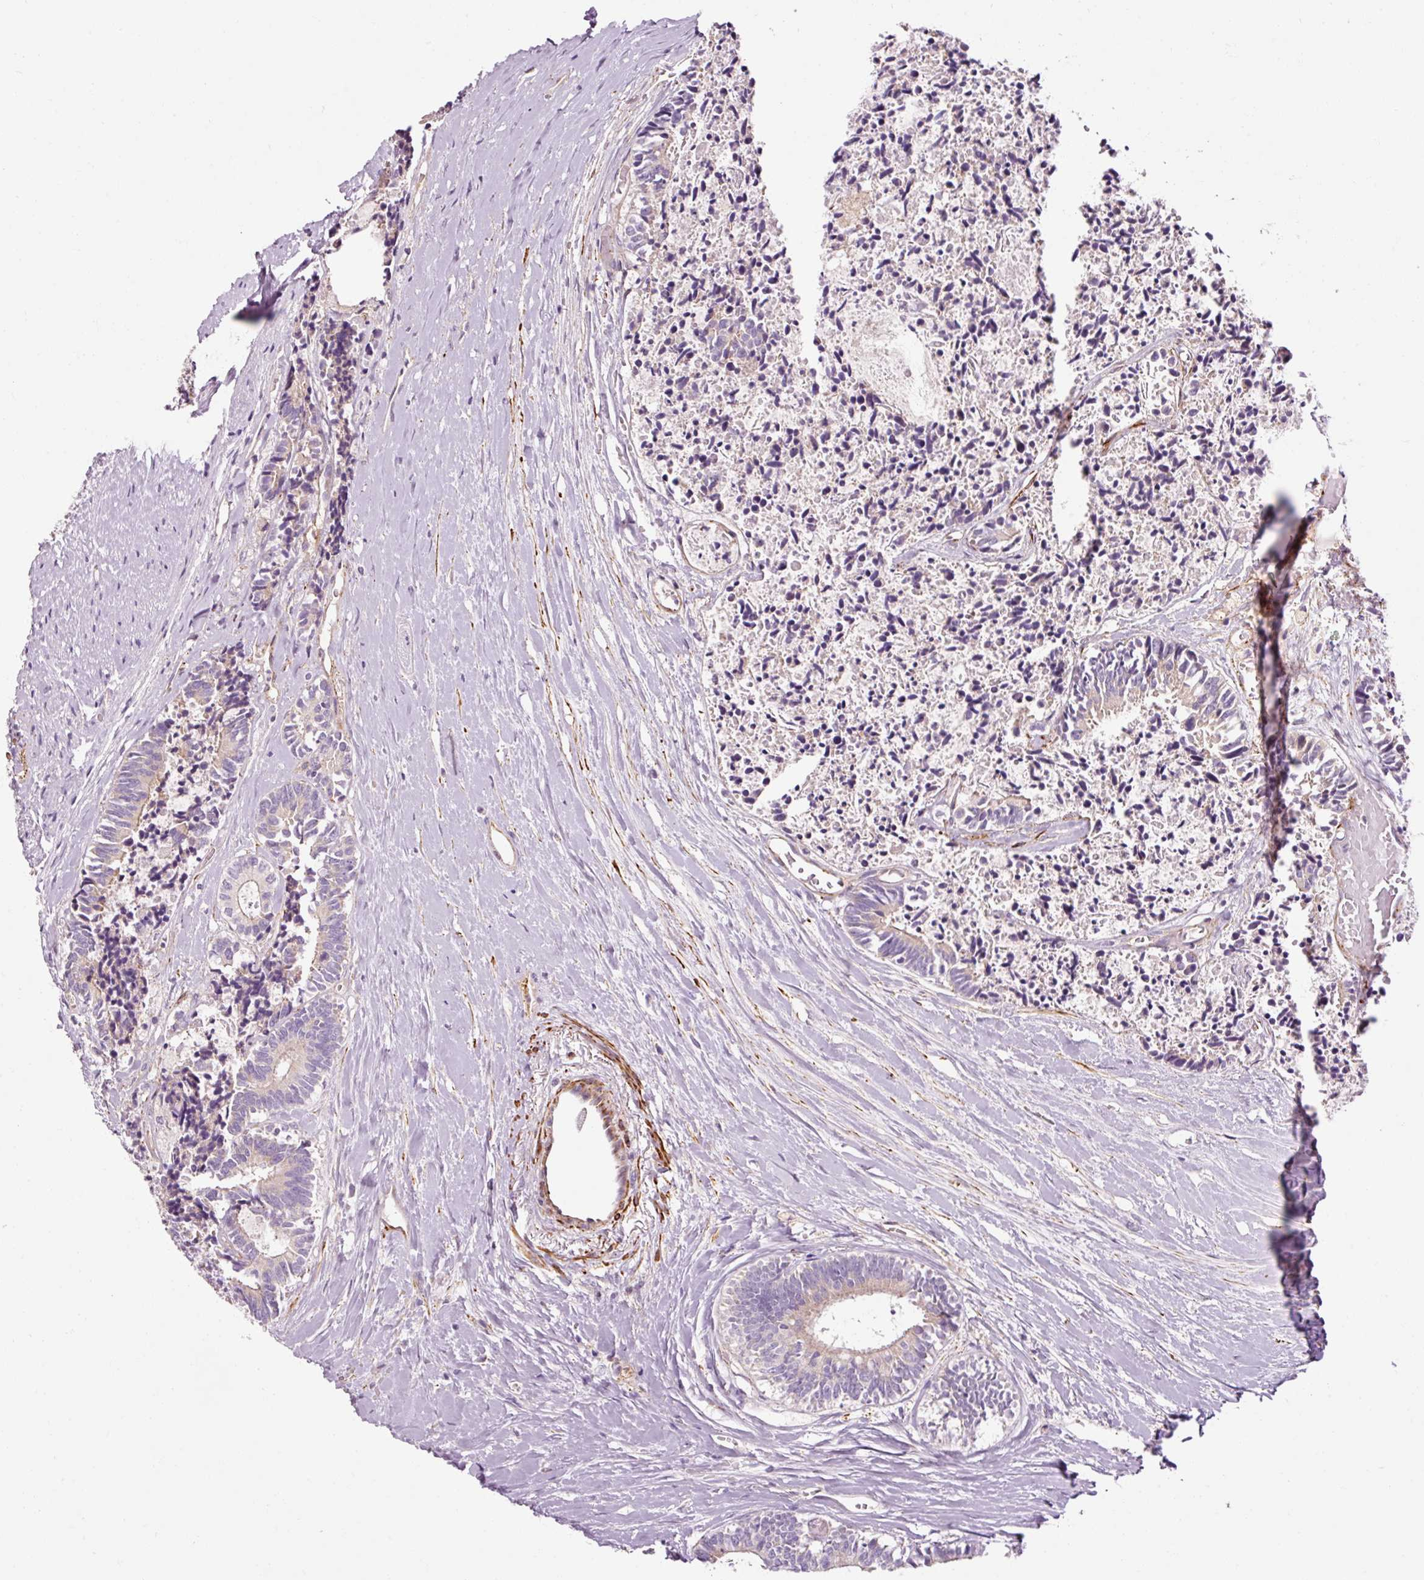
{"staining": {"intensity": "negative", "quantity": "none", "location": "none"}, "tissue": "colorectal cancer", "cell_type": "Tumor cells", "image_type": "cancer", "snomed": [{"axis": "morphology", "description": "Adenocarcinoma, NOS"}, {"axis": "topography", "description": "Colon"}, {"axis": "topography", "description": "Rectum"}], "caption": "IHC of colorectal adenocarcinoma reveals no expression in tumor cells.", "gene": "ANKRD20A1", "patient": {"sex": "male", "age": 57}}